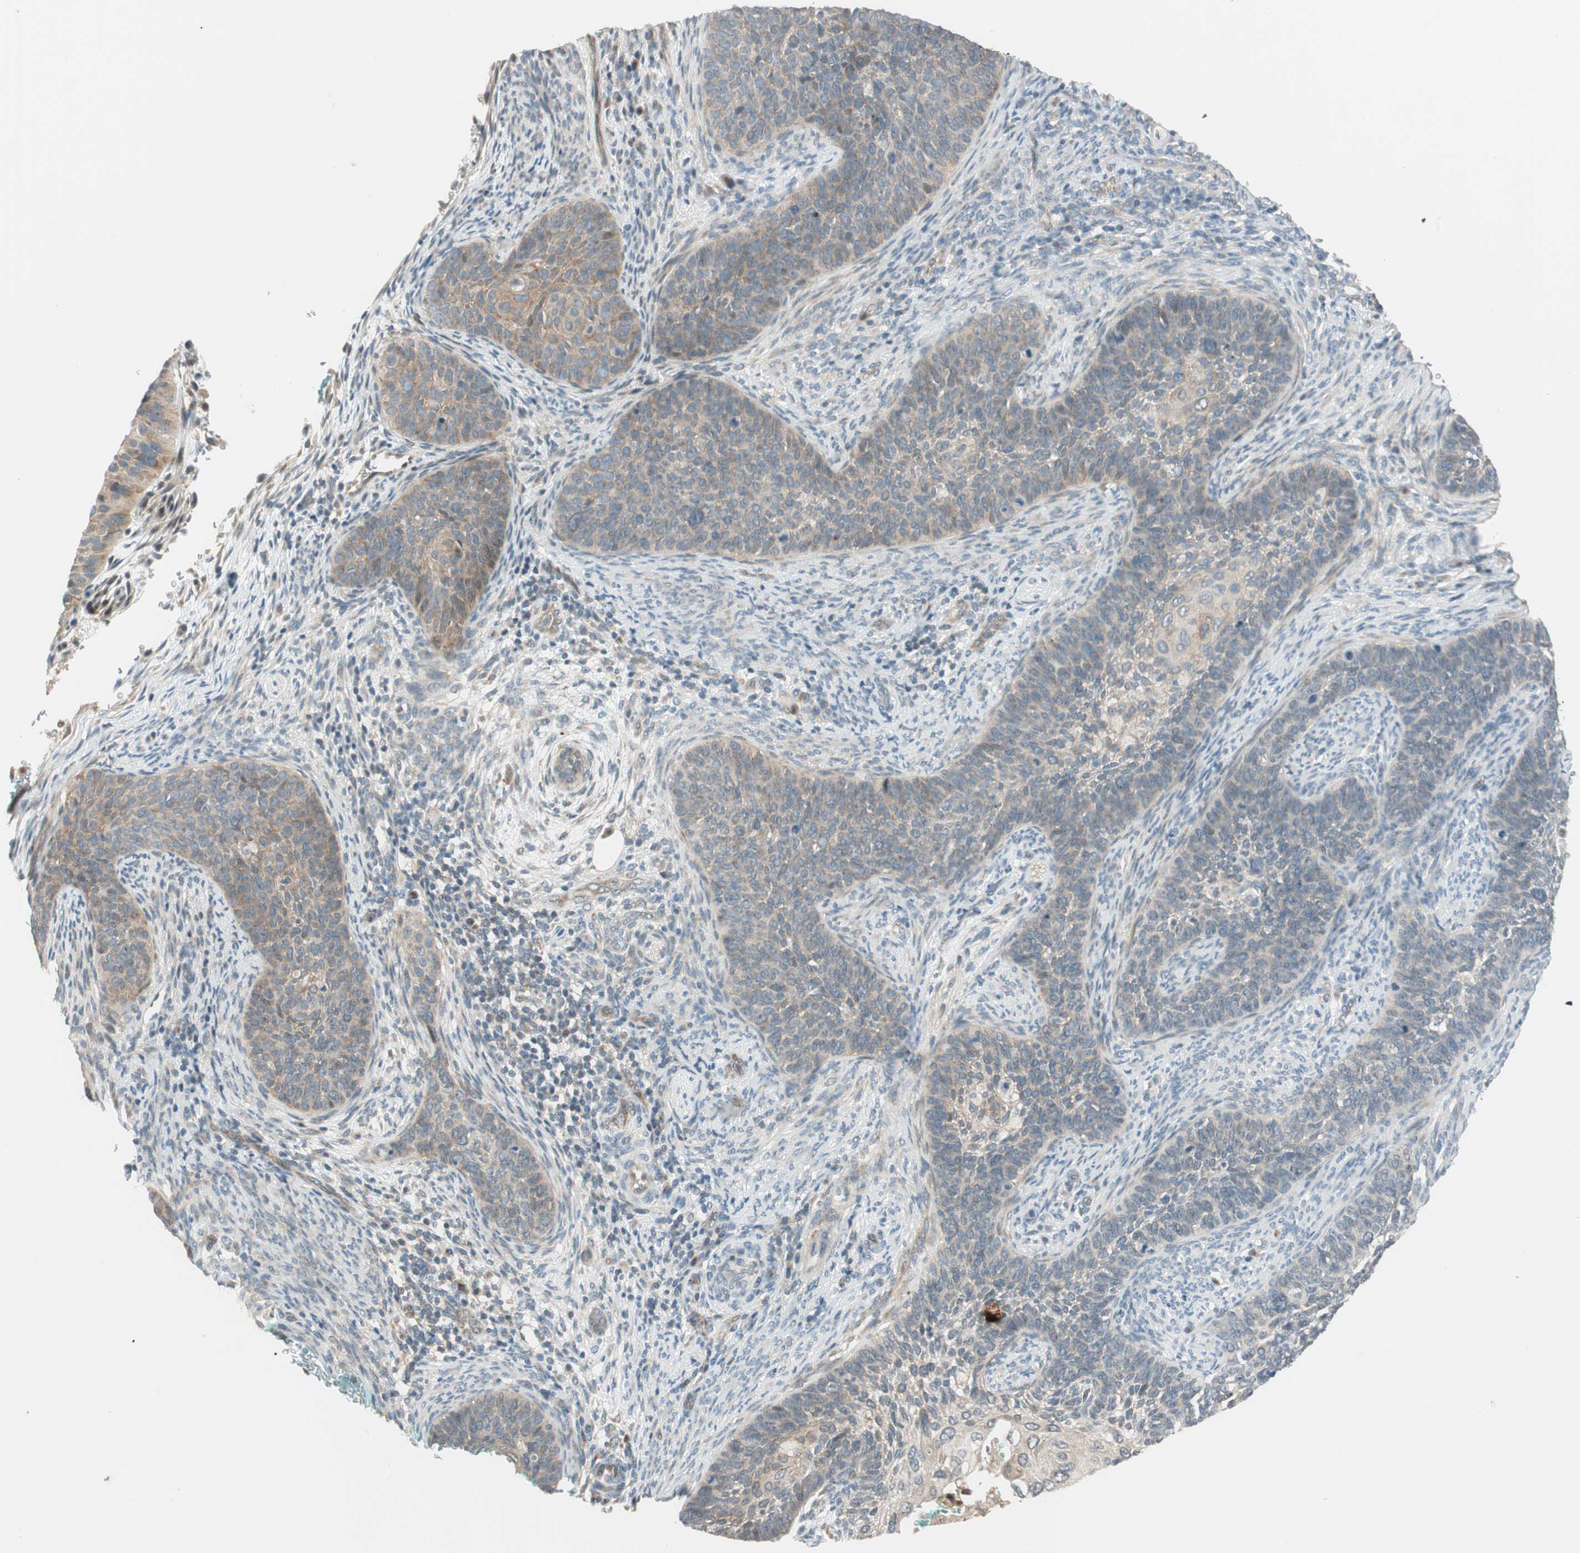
{"staining": {"intensity": "weak", "quantity": ">75%", "location": "cytoplasmic/membranous"}, "tissue": "cervical cancer", "cell_type": "Tumor cells", "image_type": "cancer", "snomed": [{"axis": "morphology", "description": "Squamous cell carcinoma, NOS"}, {"axis": "topography", "description": "Cervix"}], "caption": "A low amount of weak cytoplasmic/membranous expression is appreciated in about >75% of tumor cells in cervical cancer (squamous cell carcinoma) tissue. The staining is performed using DAB (3,3'-diaminobenzidine) brown chromogen to label protein expression. The nuclei are counter-stained blue using hematoxylin.", "gene": "CGRRF1", "patient": {"sex": "female", "age": 33}}